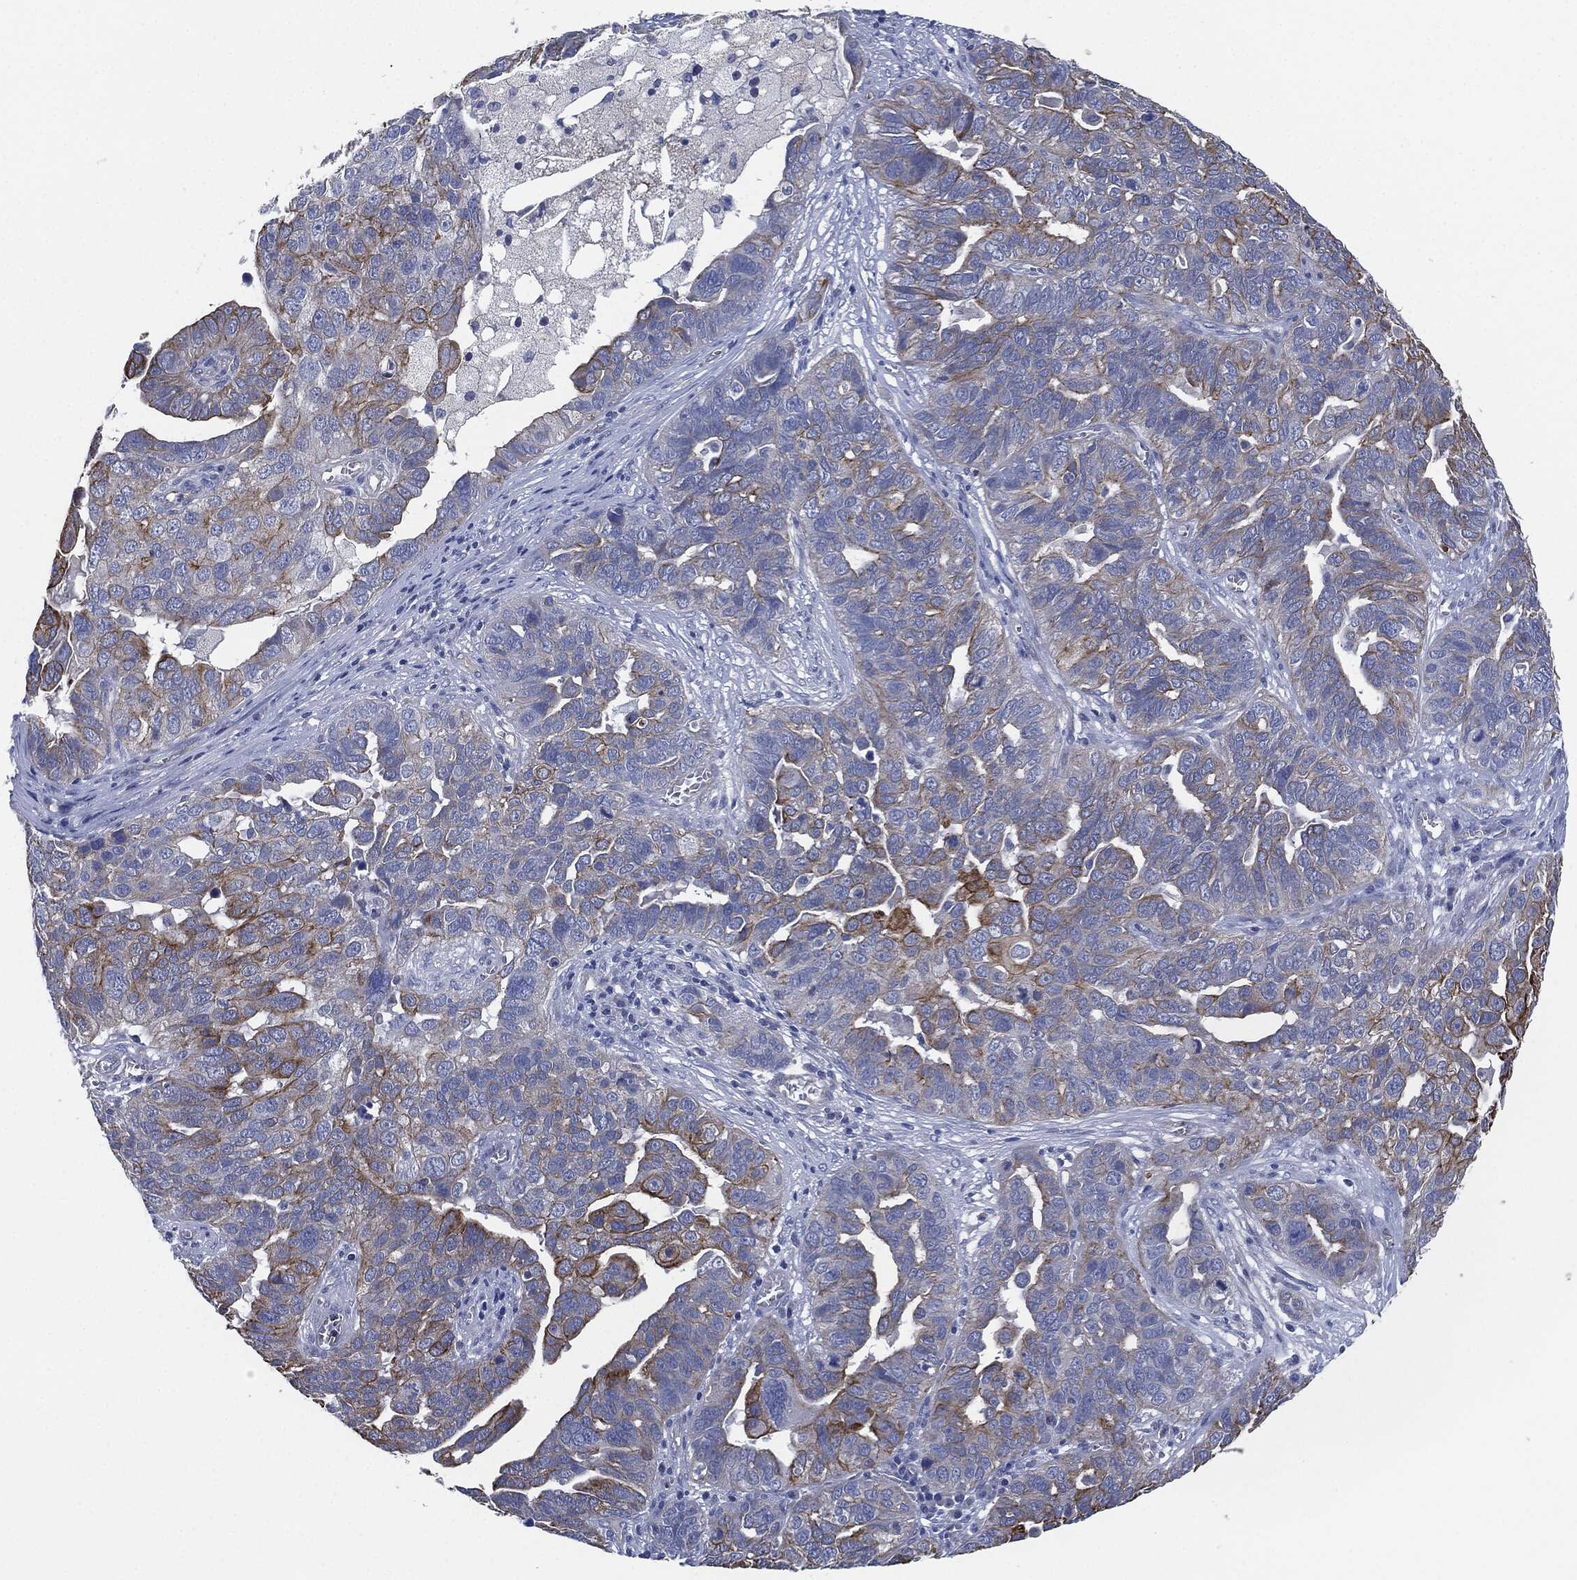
{"staining": {"intensity": "strong", "quantity": "25%-75%", "location": "cytoplasmic/membranous"}, "tissue": "ovarian cancer", "cell_type": "Tumor cells", "image_type": "cancer", "snomed": [{"axis": "morphology", "description": "Carcinoma, endometroid"}, {"axis": "topography", "description": "Soft tissue"}, {"axis": "topography", "description": "Ovary"}], "caption": "Strong cytoplasmic/membranous protein expression is identified in about 25%-75% of tumor cells in ovarian cancer.", "gene": "SHROOM2", "patient": {"sex": "female", "age": 52}}